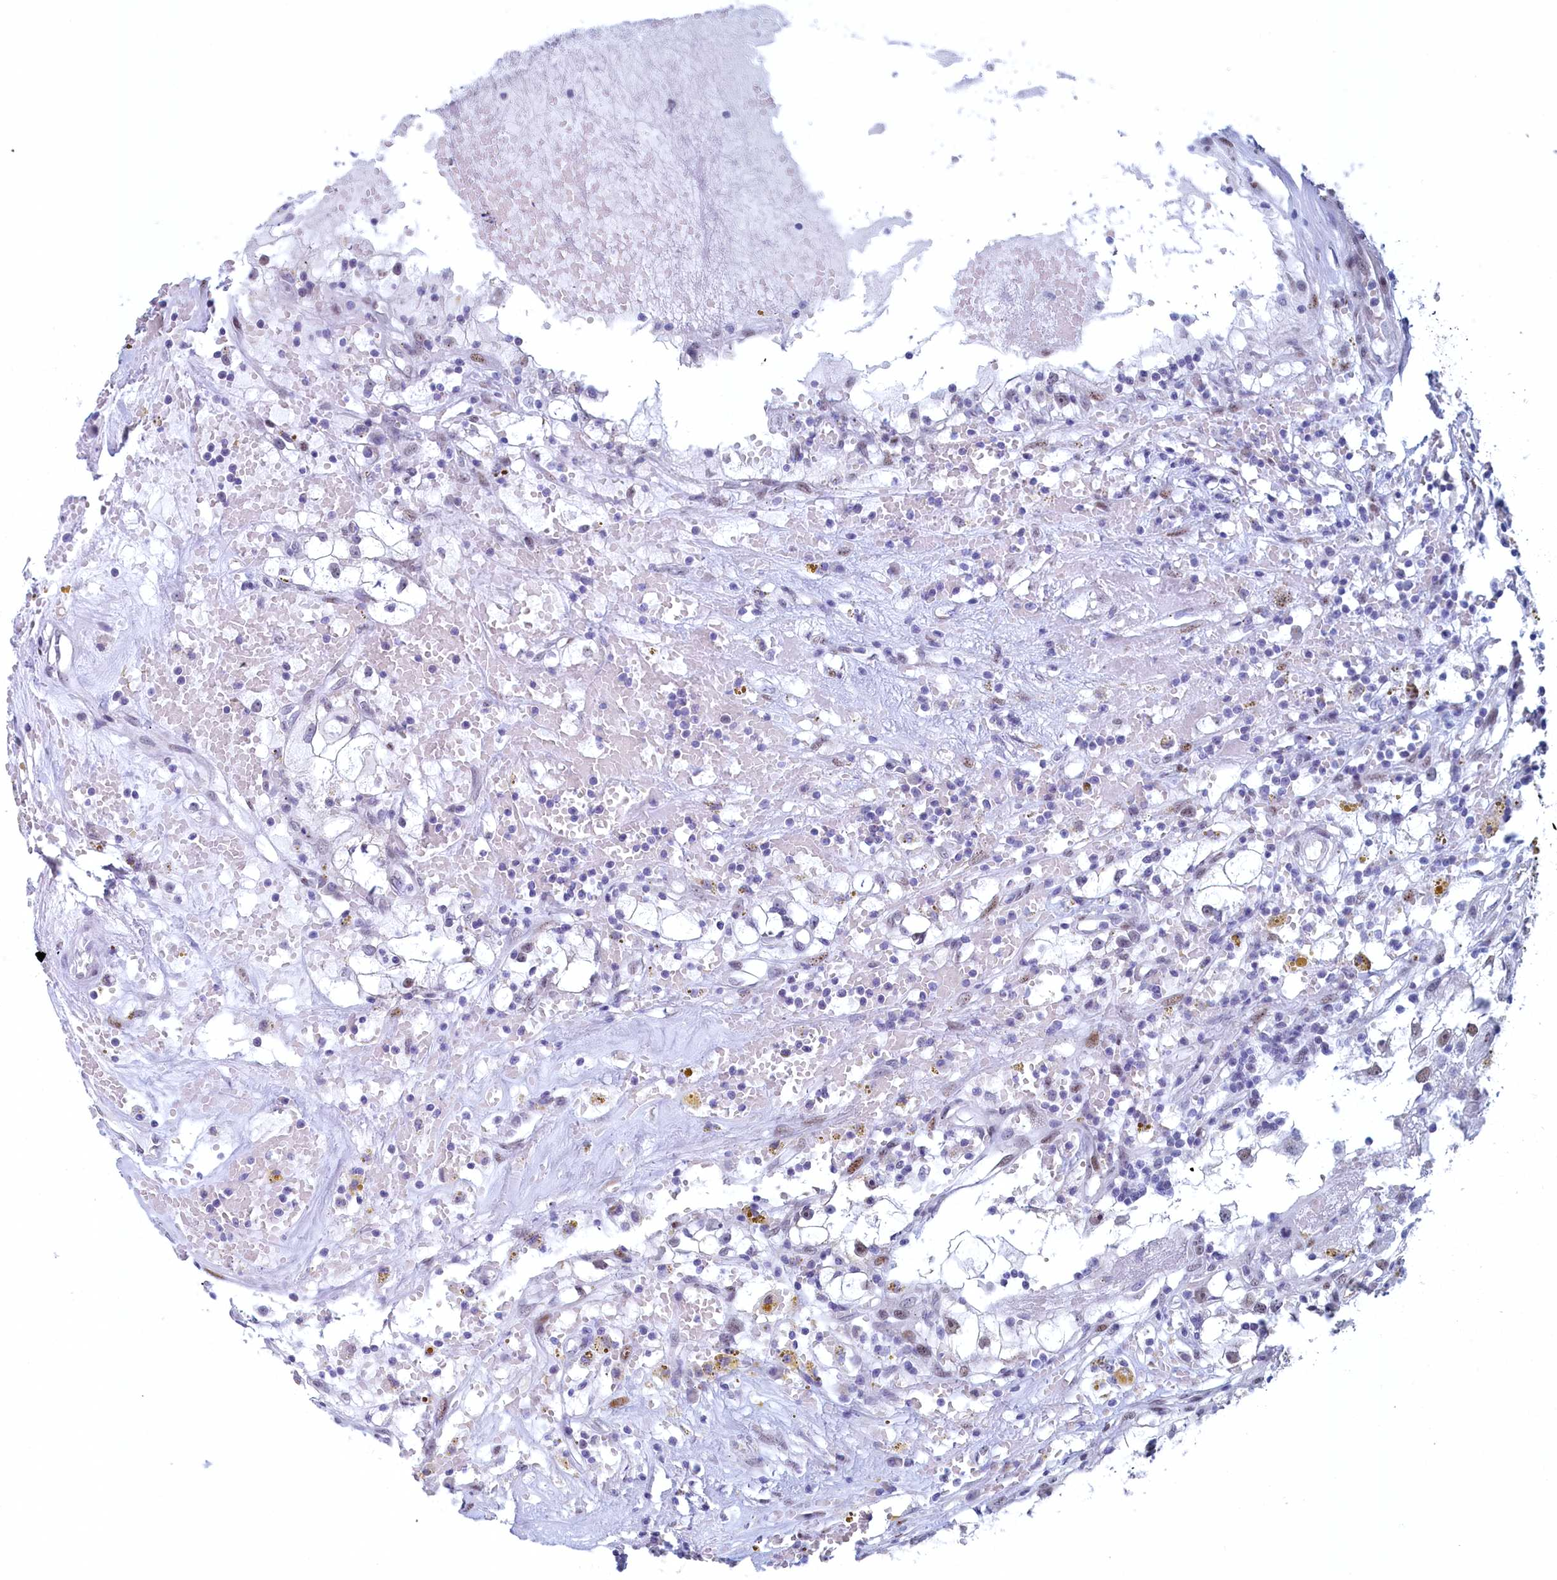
{"staining": {"intensity": "weak", "quantity": "<25%", "location": "nuclear"}, "tissue": "renal cancer", "cell_type": "Tumor cells", "image_type": "cancer", "snomed": [{"axis": "morphology", "description": "Adenocarcinoma, NOS"}, {"axis": "topography", "description": "Kidney"}], "caption": "Tumor cells are negative for protein expression in human renal adenocarcinoma. (Immunohistochemistry (ihc), brightfield microscopy, high magnification).", "gene": "WDR76", "patient": {"sex": "male", "age": 56}}